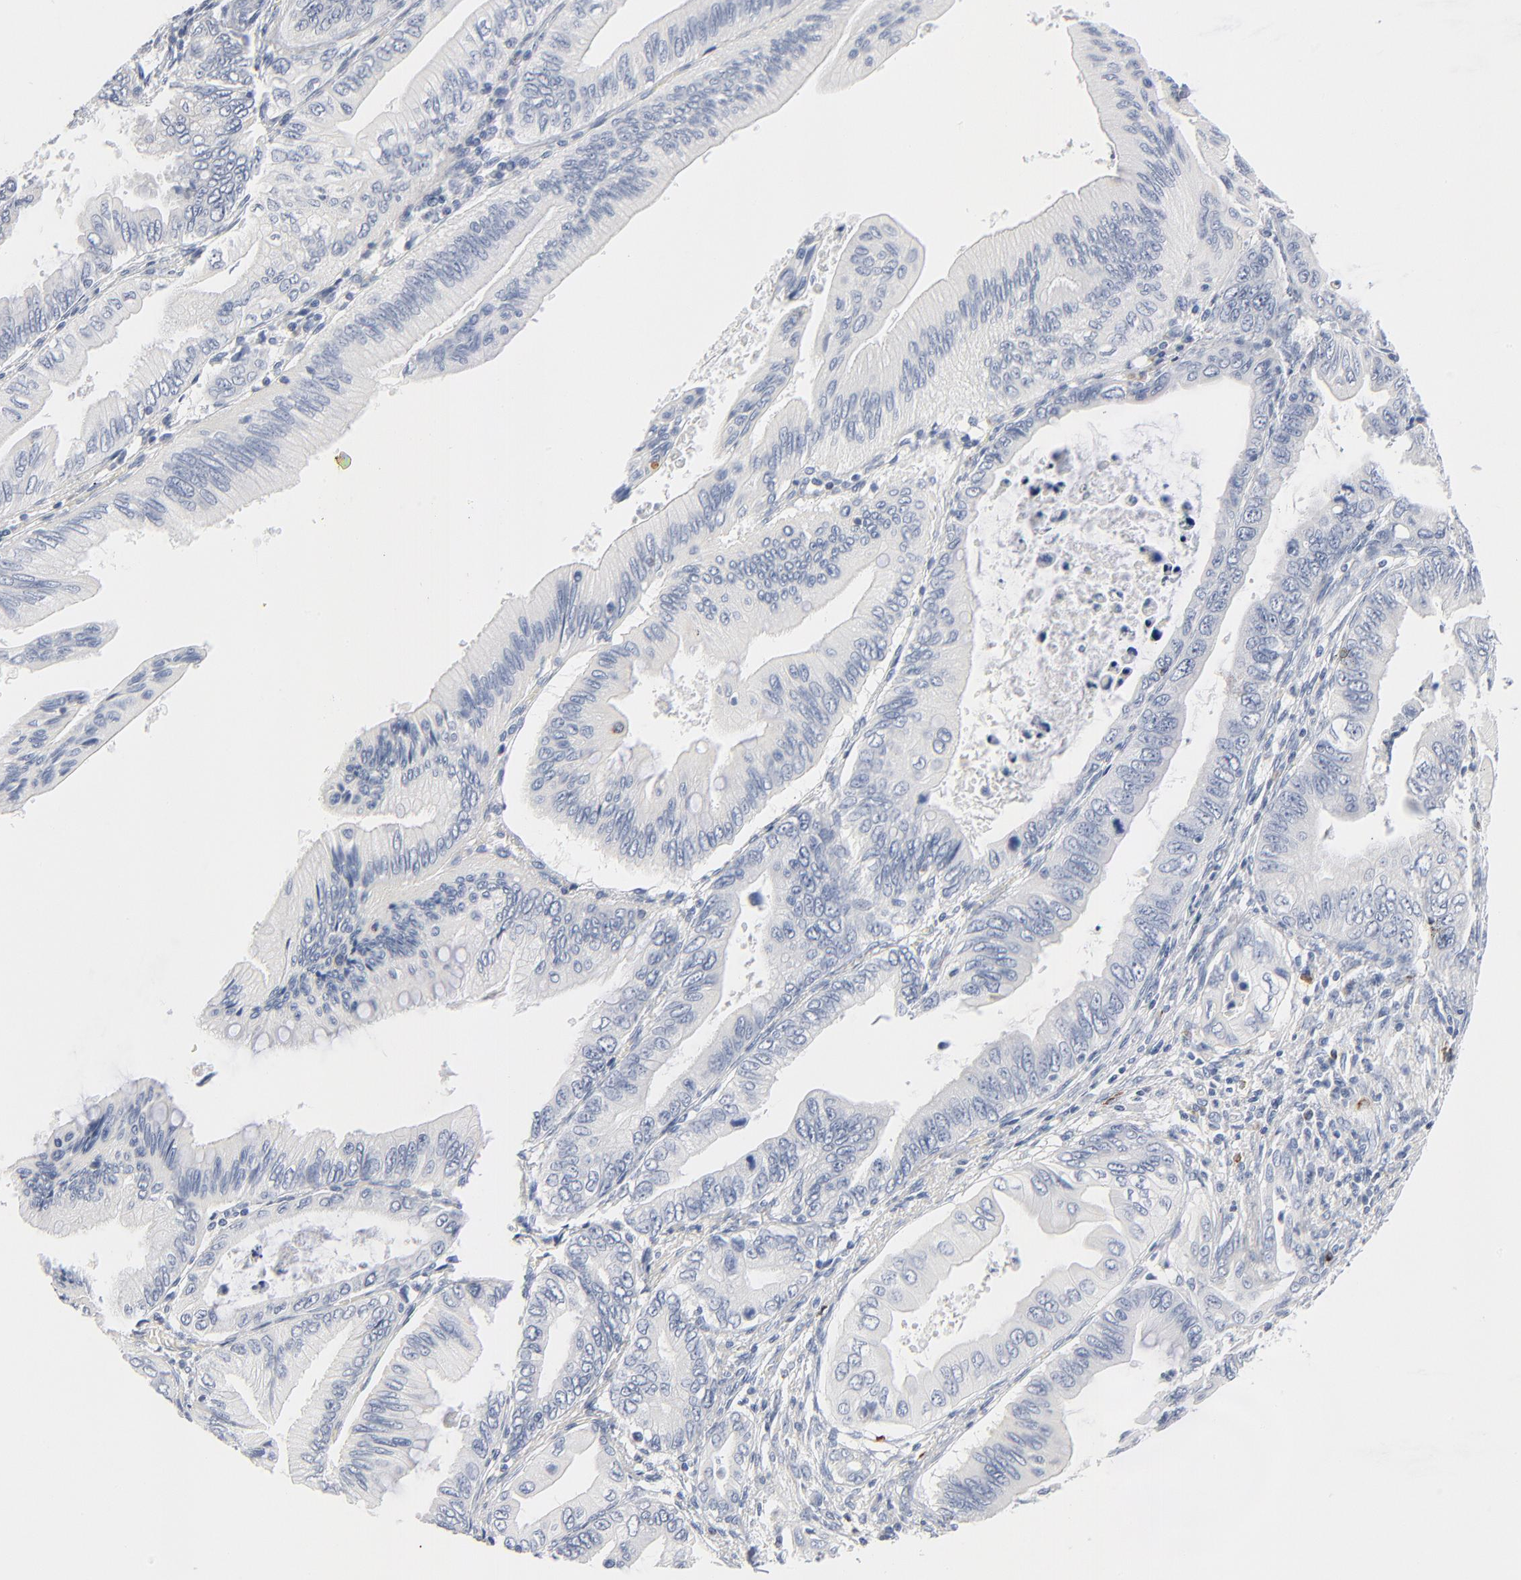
{"staining": {"intensity": "negative", "quantity": "none", "location": "none"}, "tissue": "pancreatic cancer", "cell_type": "Tumor cells", "image_type": "cancer", "snomed": [{"axis": "morphology", "description": "Adenocarcinoma, NOS"}, {"axis": "topography", "description": "Pancreas"}], "caption": "The micrograph exhibits no significant staining in tumor cells of pancreatic cancer.", "gene": "GZMB", "patient": {"sex": "female", "age": 66}}